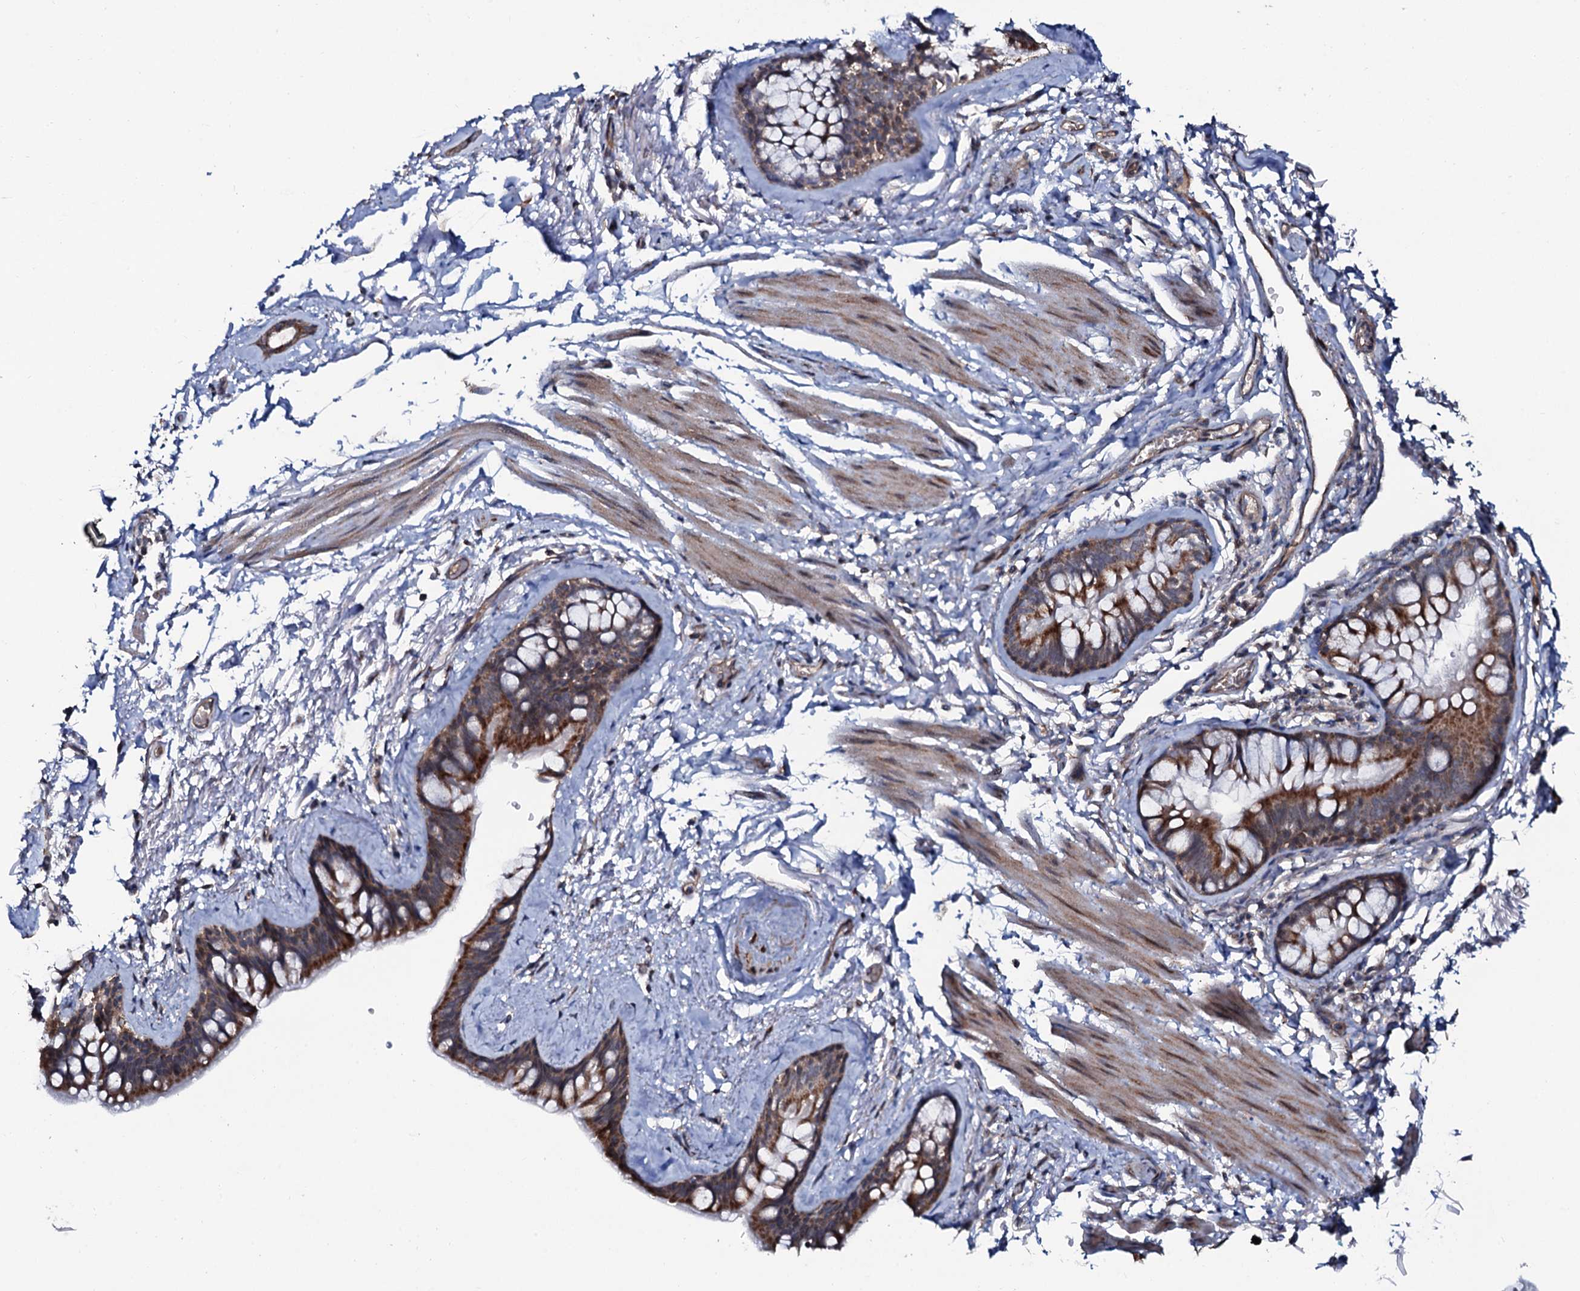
{"staining": {"intensity": "strong", "quantity": "25%-75%", "location": "cytoplasmic/membranous"}, "tissue": "bronchus", "cell_type": "Respiratory epithelial cells", "image_type": "normal", "snomed": [{"axis": "morphology", "description": "Normal tissue, NOS"}, {"axis": "topography", "description": "Cartilage tissue"}], "caption": "High-magnification brightfield microscopy of normal bronchus stained with DAB (3,3'-diaminobenzidine) (brown) and counterstained with hematoxylin (blue). respiratory epithelial cells exhibit strong cytoplasmic/membranous positivity is identified in about25%-75% of cells.", "gene": "PPP1R3D", "patient": {"sex": "male", "age": 63}}